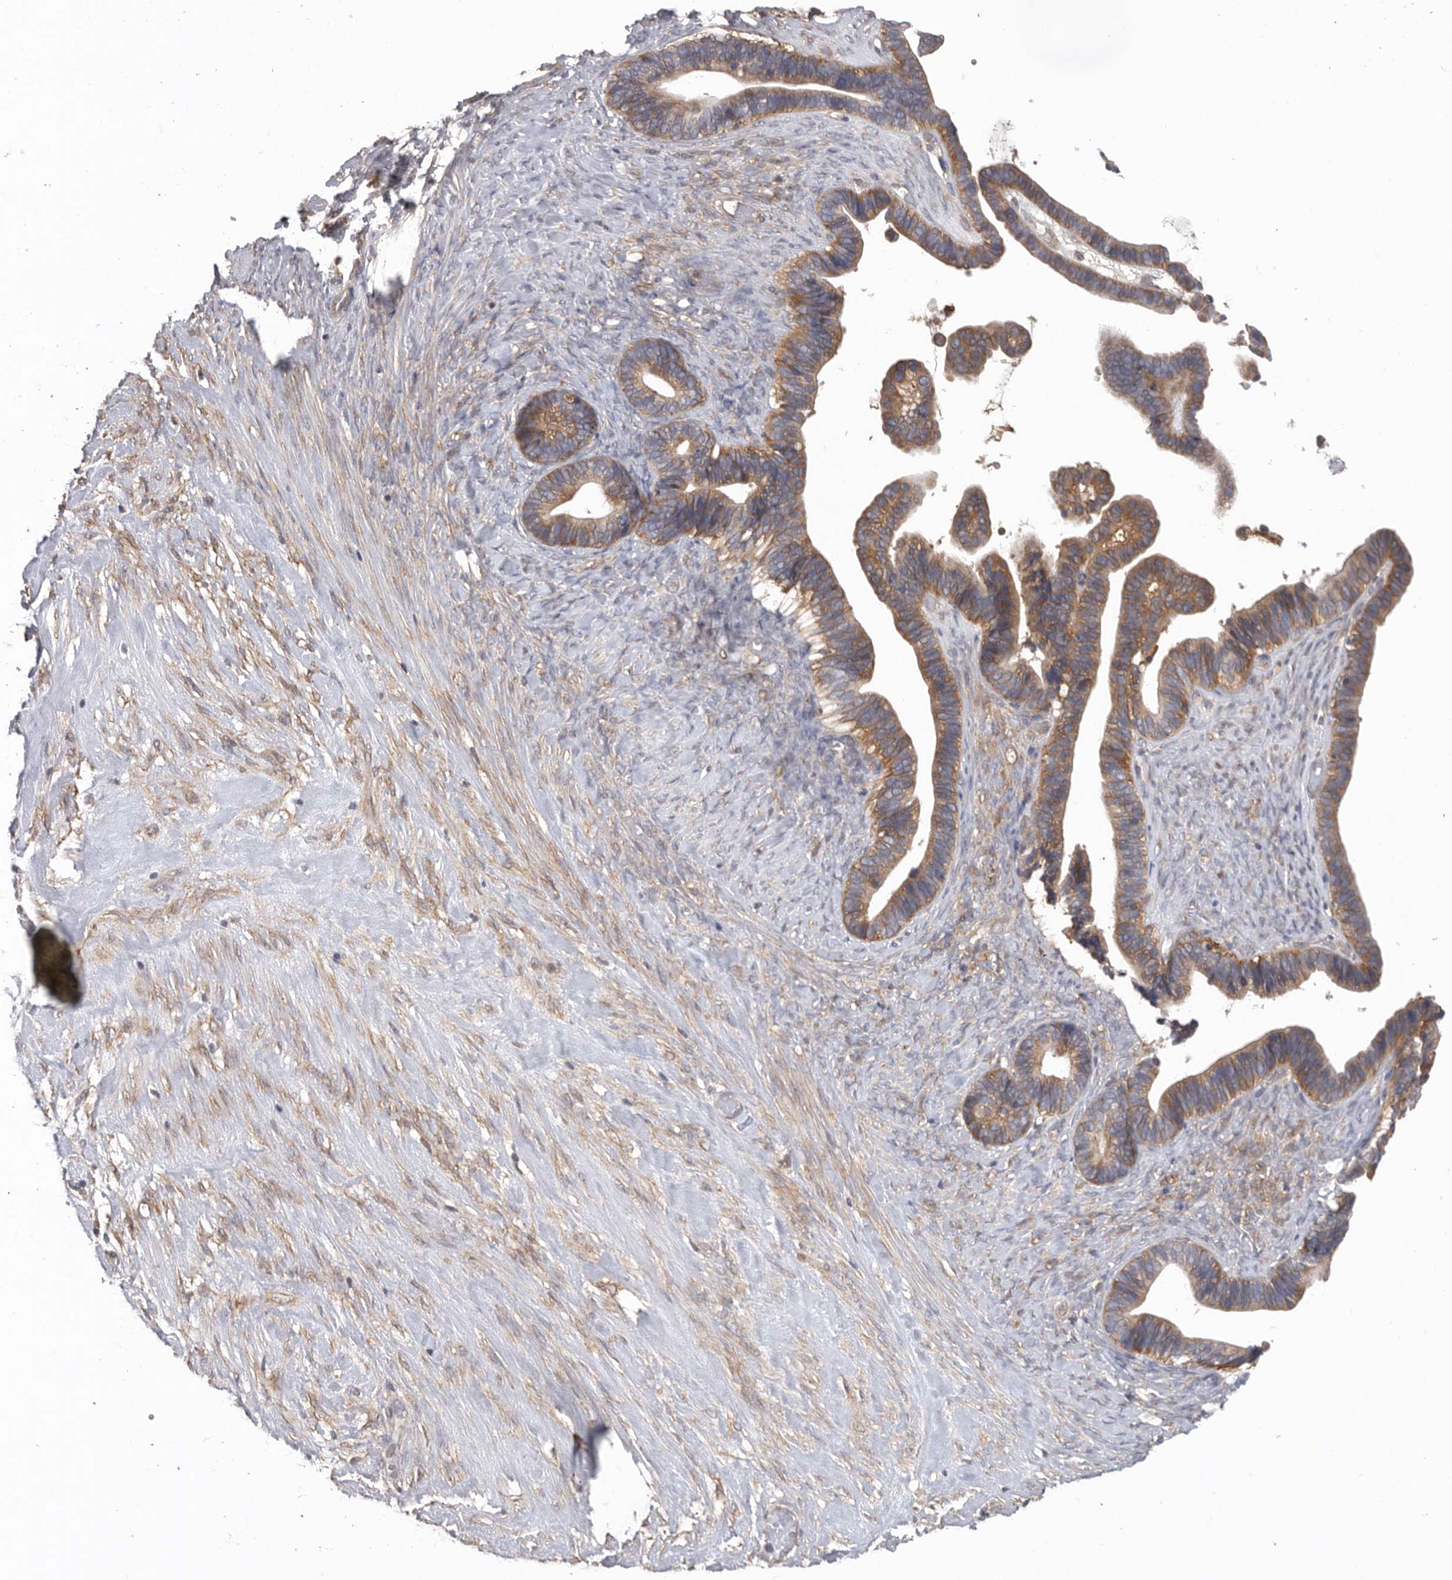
{"staining": {"intensity": "moderate", "quantity": ">75%", "location": "cytoplasmic/membranous"}, "tissue": "ovarian cancer", "cell_type": "Tumor cells", "image_type": "cancer", "snomed": [{"axis": "morphology", "description": "Cystadenocarcinoma, serous, NOS"}, {"axis": "topography", "description": "Ovary"}], "caption": "Ovarian cancer (serous cystadenocarcinoma) tissue demonstrates moderate cytoplasmic/membranous positivity in approximately >75% of tumor cells", "gene": "C1orf109", "patient": {"sex": "female", "age": 56}}